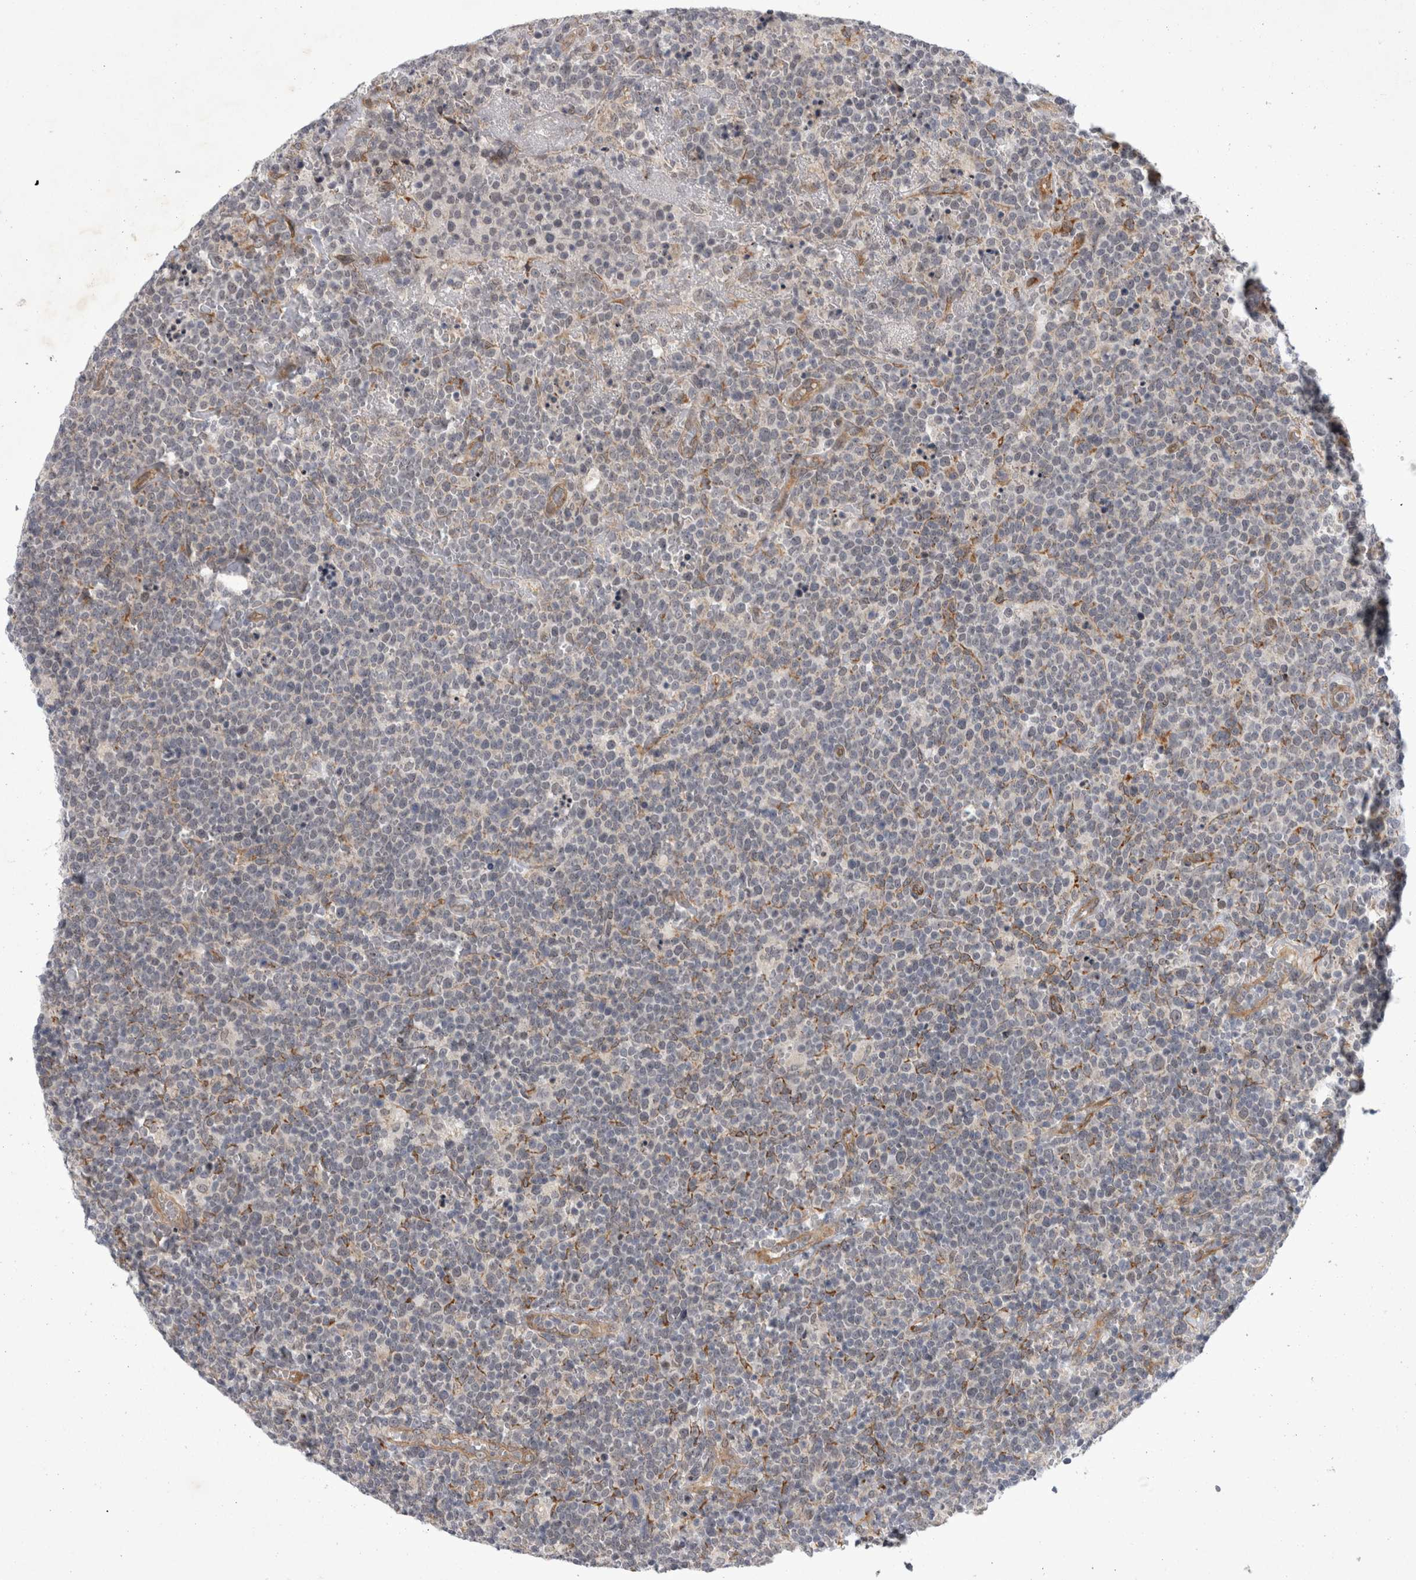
{"staining": {"intensity": "negative", "quantity": "none", "location": "none"}, "tissue": "lymphoma", "cell_type": "Tumor cells", "image_type": "cancer", "snomed": [{"axis": "morphology", "description": "Malignant lymphoma, non-Hodgkin's type, High grade"}, {"axis": "topography", "description": "Lymph node"}], "caption": "The photomicrograph shows no staining of tumor cells in high-grade malignant lymphoma, non-Hodgkin's type.", "gene": "PARP11", "patient": {"sex": "male", "age": 61}}